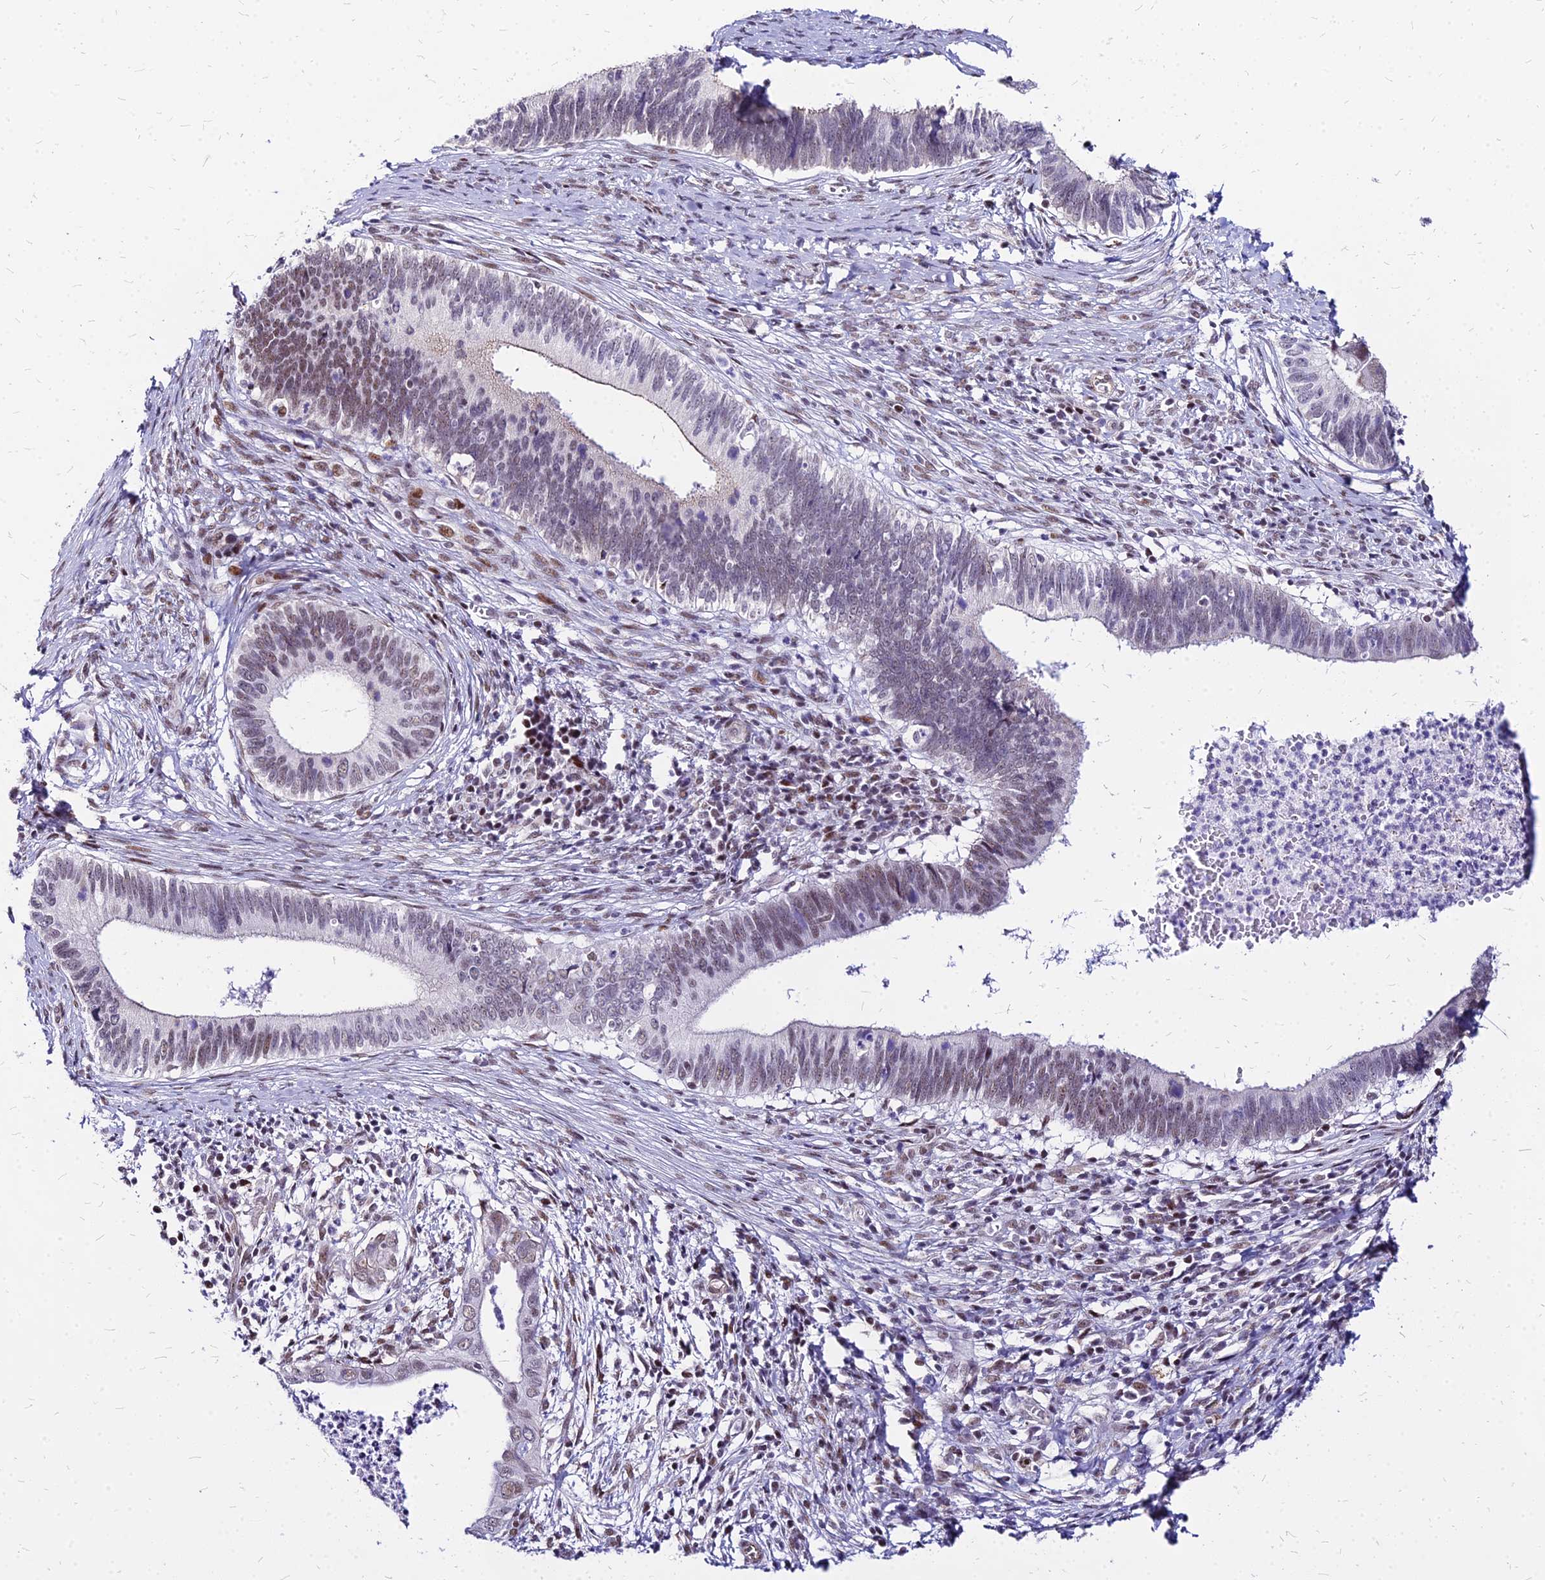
{"staining": {"intensity": "moderate", "quantity": "25%-75%", "location": "nuclear"}, "tissue": "cervical cancer", "cell_type": "Tumor cells", "image_type": "cancer", "snomed": [{"axis": "morphology", "description": "Adenocarcinoma, NOS"}, {"axis": "topography", "description": "Cervix"}], "caption": "Protein expression analysis of human cervical cancer (adenocarcinoma) reveals moderate nuclear positivity in about 25%-75% of tumor cells.", "gene": "FDX2", "patient": {"sex": "female", "age": 42}}